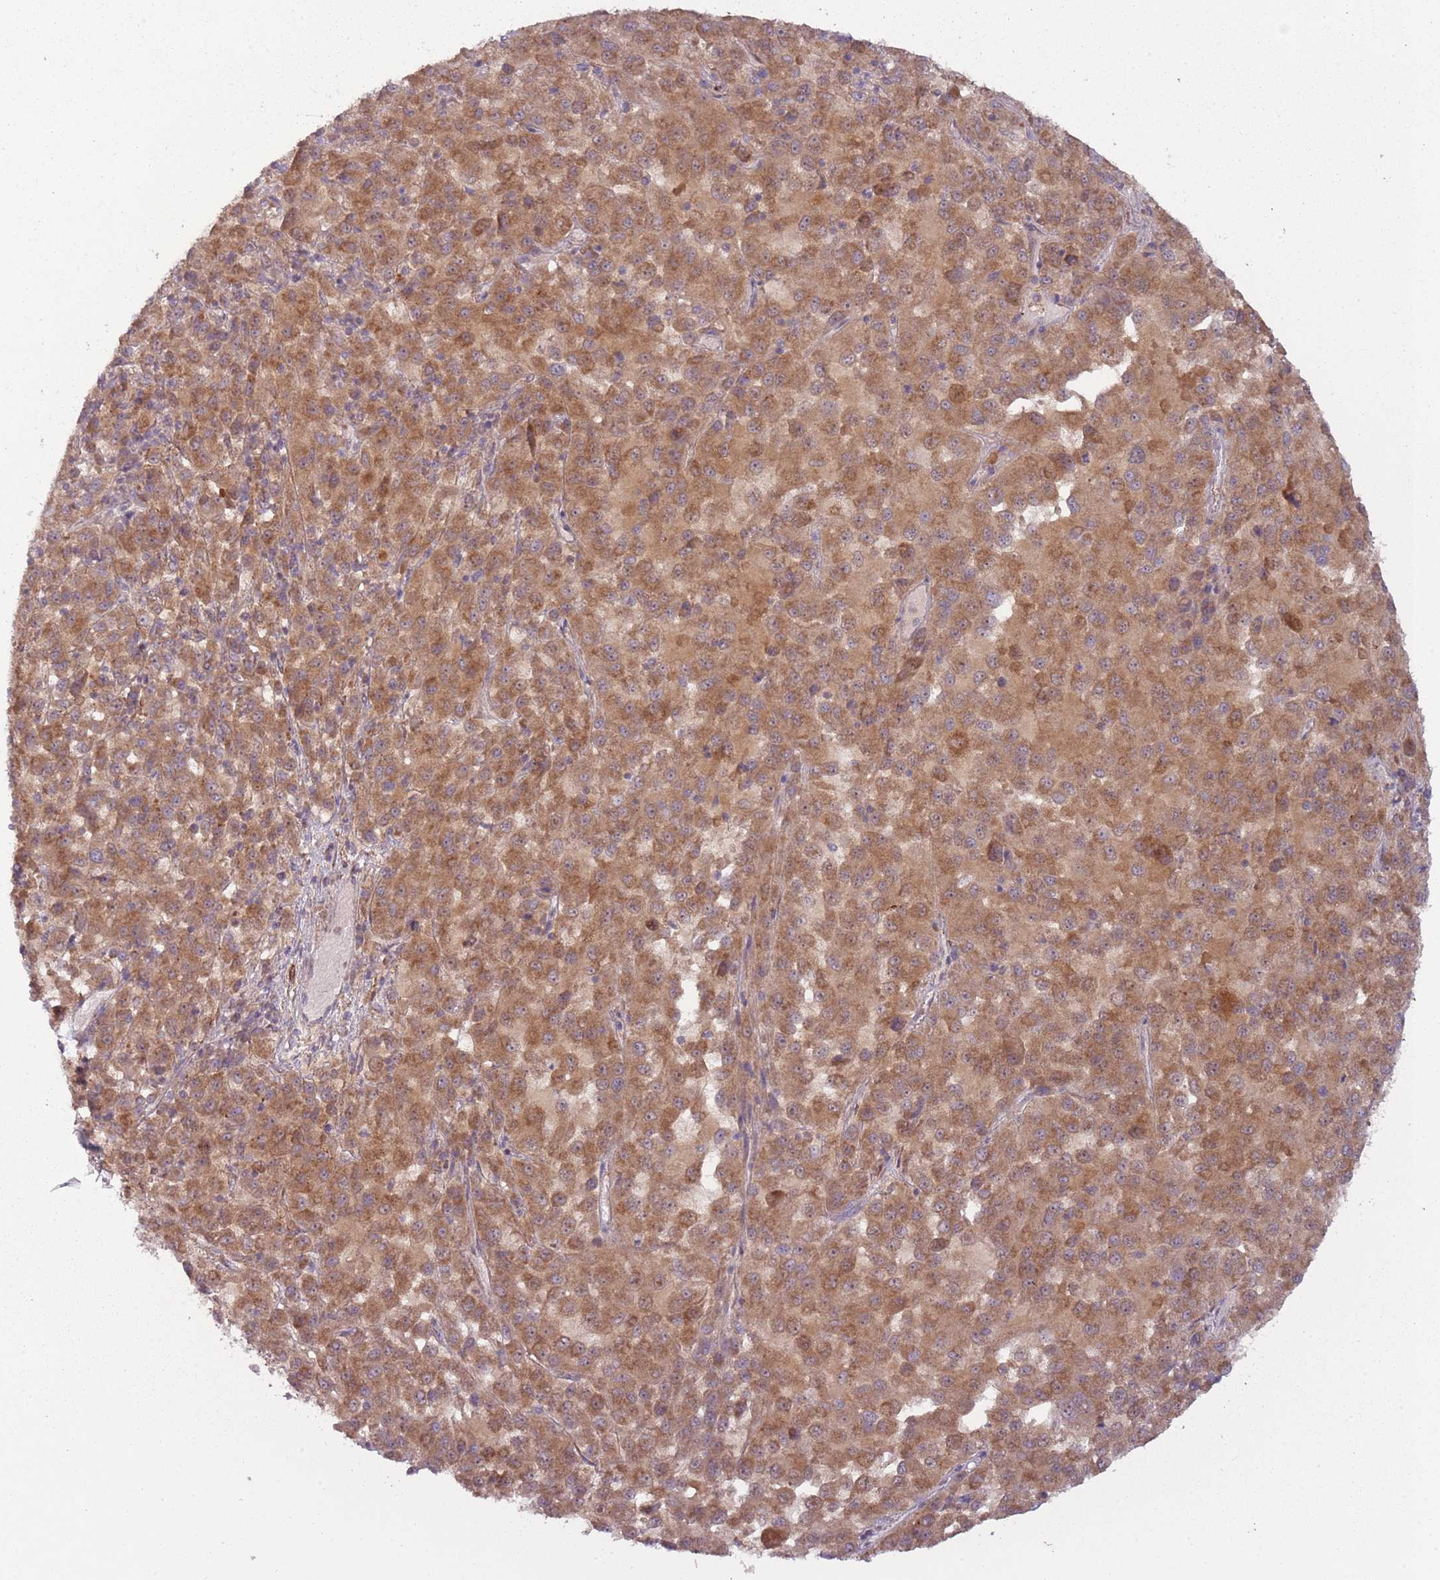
{"staining": {"intensity": "moderate", "quantity": ">75%", "location": "cytoplasmic/membranous"}, "tissue": "melanoma", "cell_type": "Tumor cells", "image_type": "cancer", "snomed": [{"axis": "morphology", "description": "Malignant melanoma, Metastatic site"}, {"axis": "topography", "description": "Lung"}], "caption": "Malignant melanoma (metastatic site) was stained to show a protein in brown. There is medium levels of moderate cytoplasmic/membranous expression in approximately >75% of tumor cells.", "gene": "DTD2", "patient": {"sex": "male", "age": 64}}